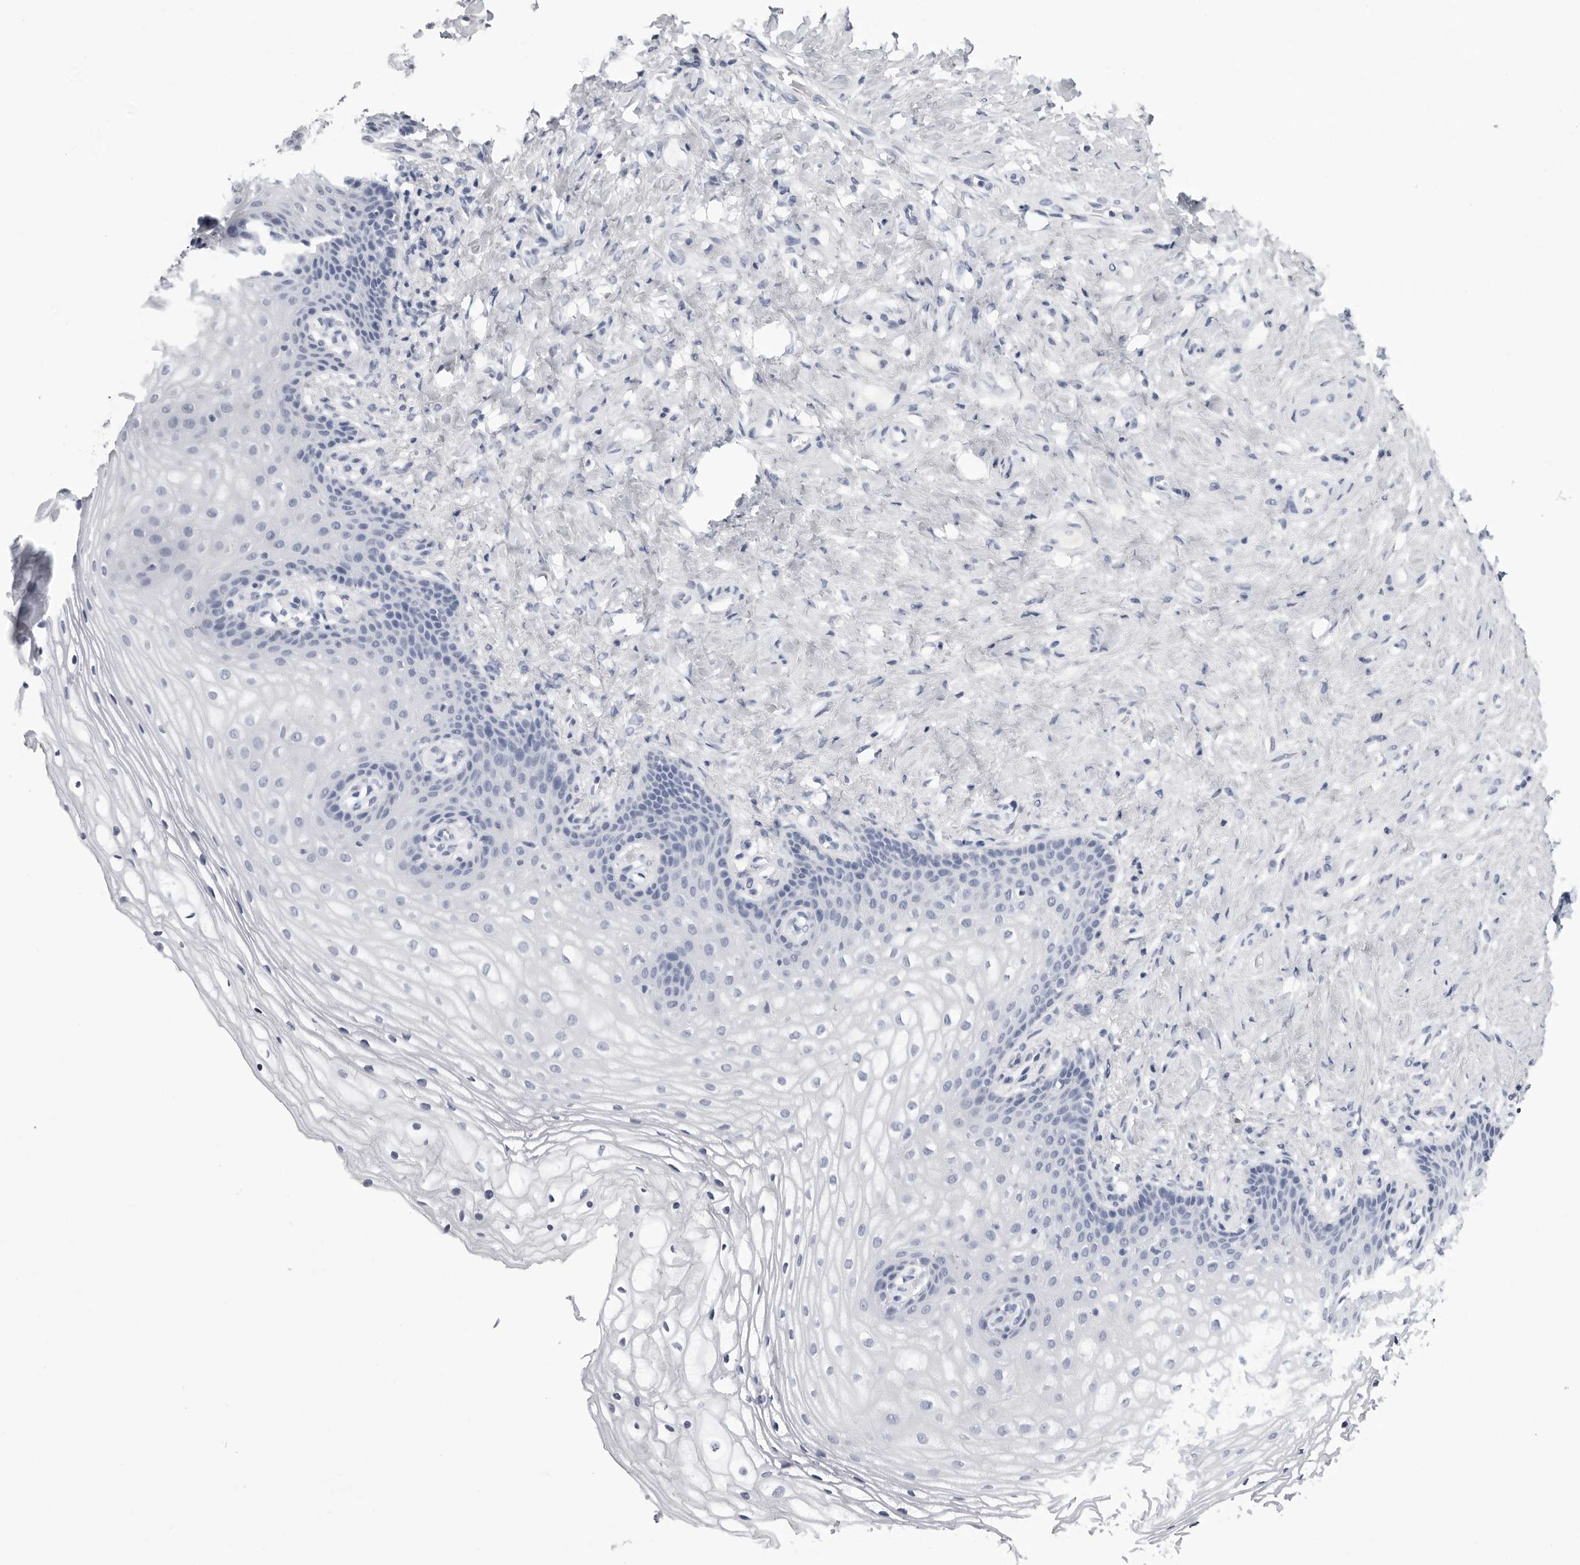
{"staining": {"intensity": "negative", "quantity": "none", "location": "none"}, "tissue": "vagina", "cell_type": "Squamous epithelial cells", "image_type": "normal", "snomed": [{"axis": "morphology", "description": "Normal tissue, NOS"}, {"axis": "topography", "description": "Vagina"}], "caption": "The photomicrograph demonstrates no significant staining in squamous epithelial cells of vagina.", "gene": "ZNF502", "patient": {"sex": "female", "age": 60}}